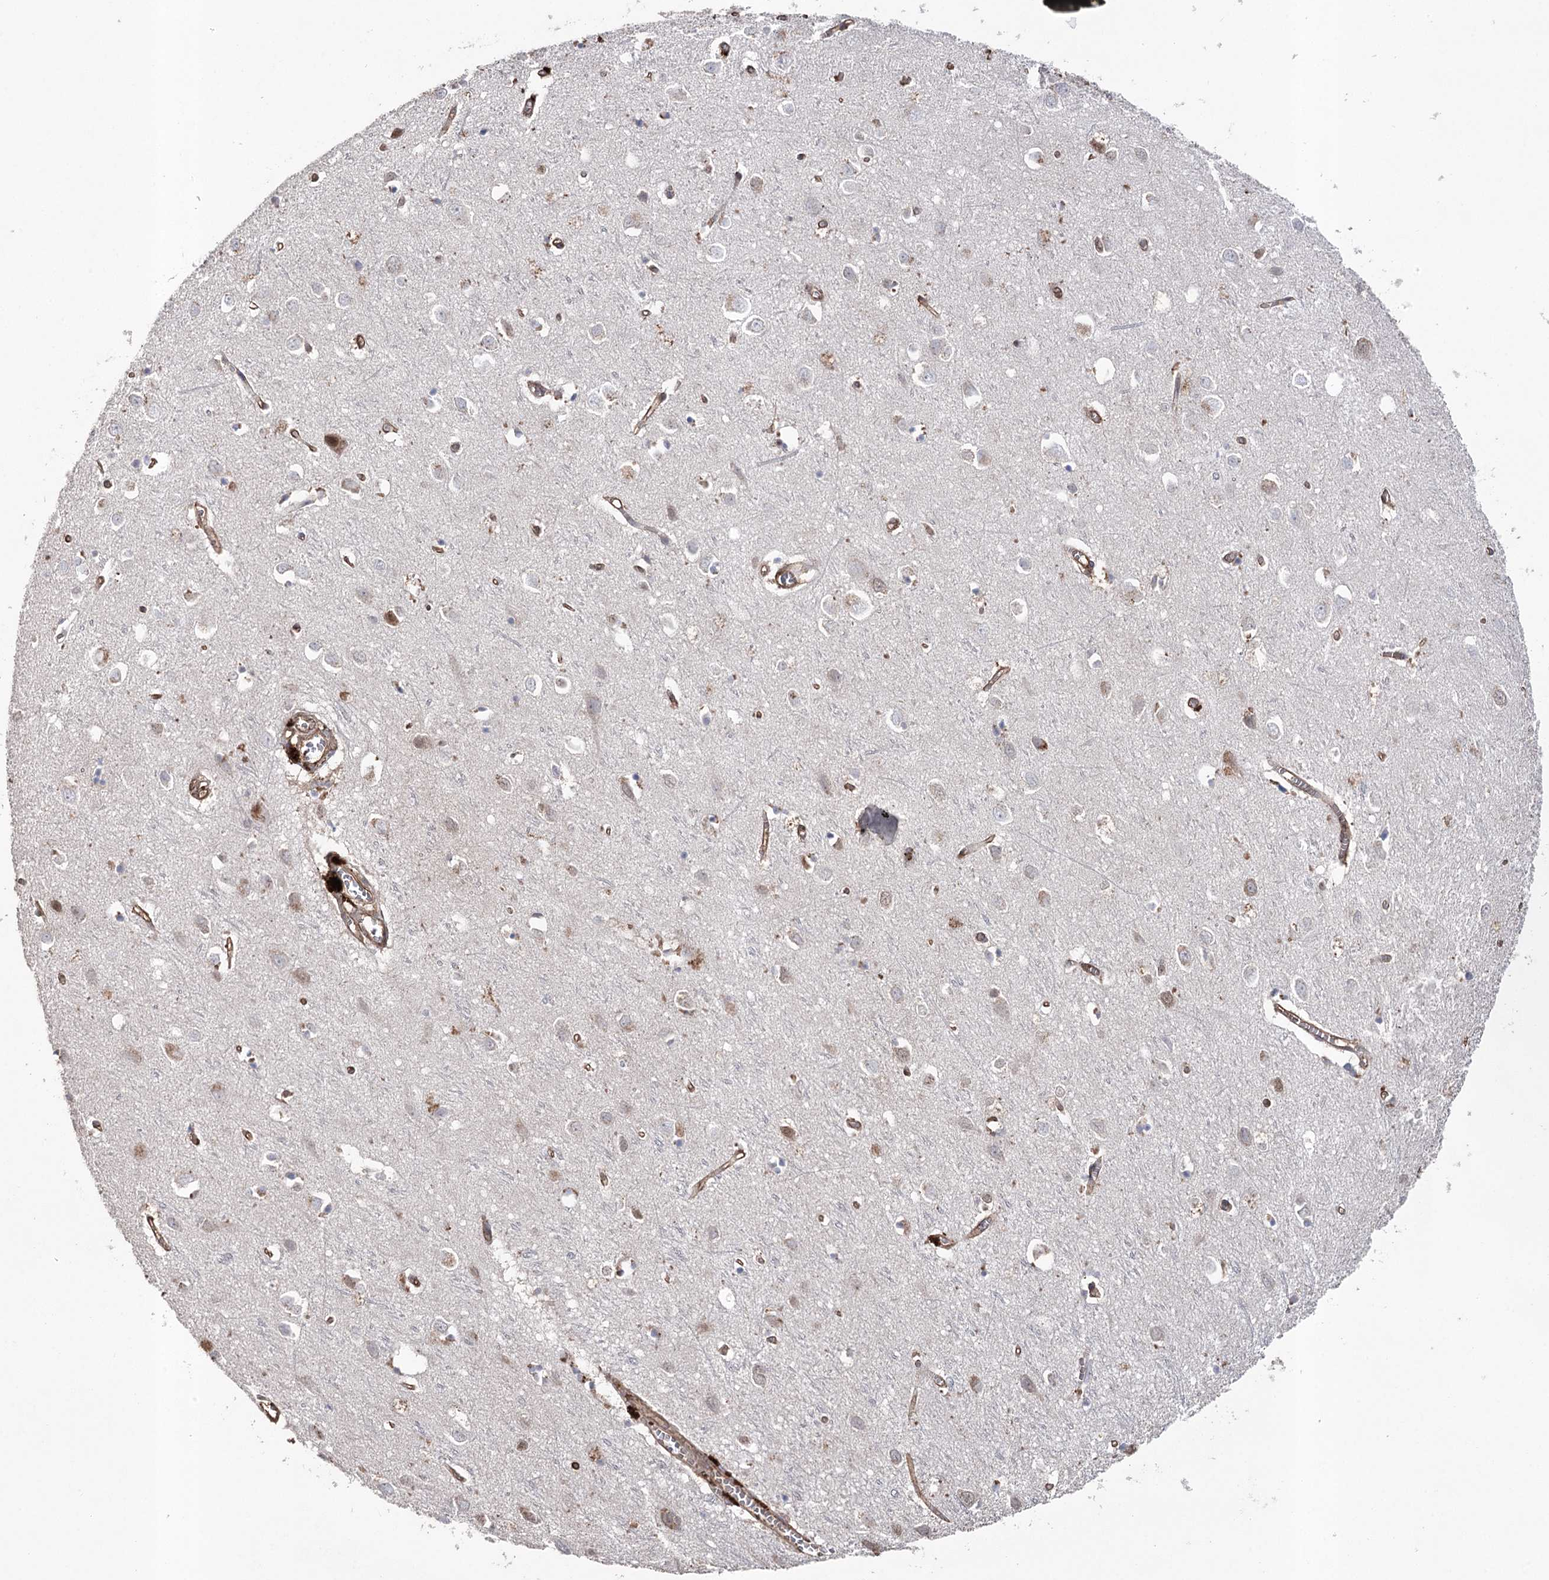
{"staining": {"intensity": "moderate", "quantity": ">75%", "location": "cytoplasmic/membranous"}, "tissue": "cerebral cortex", "cell_type": "Endothelial cells", "image_type": "normal", "snomed": [{"axis": "morphology", "description": "Normal tissue, NOS"}, {"axis": "topography", "description": "Cerebral cortex"}], "caption": "High-magnification brightfield microscopy of unremarkable cerebral cortex stained with DAB (brown) and counterstained with hematoxylin (blue). endothelial cells exhibit moderate cytoplasmic/membranous staining is present in approximately>75% of cells. (DAB = brown stain, brightfield microscopy at high magnification).", "gene": "FAM13B", "patient": {"sex": "female", "age": 64}}